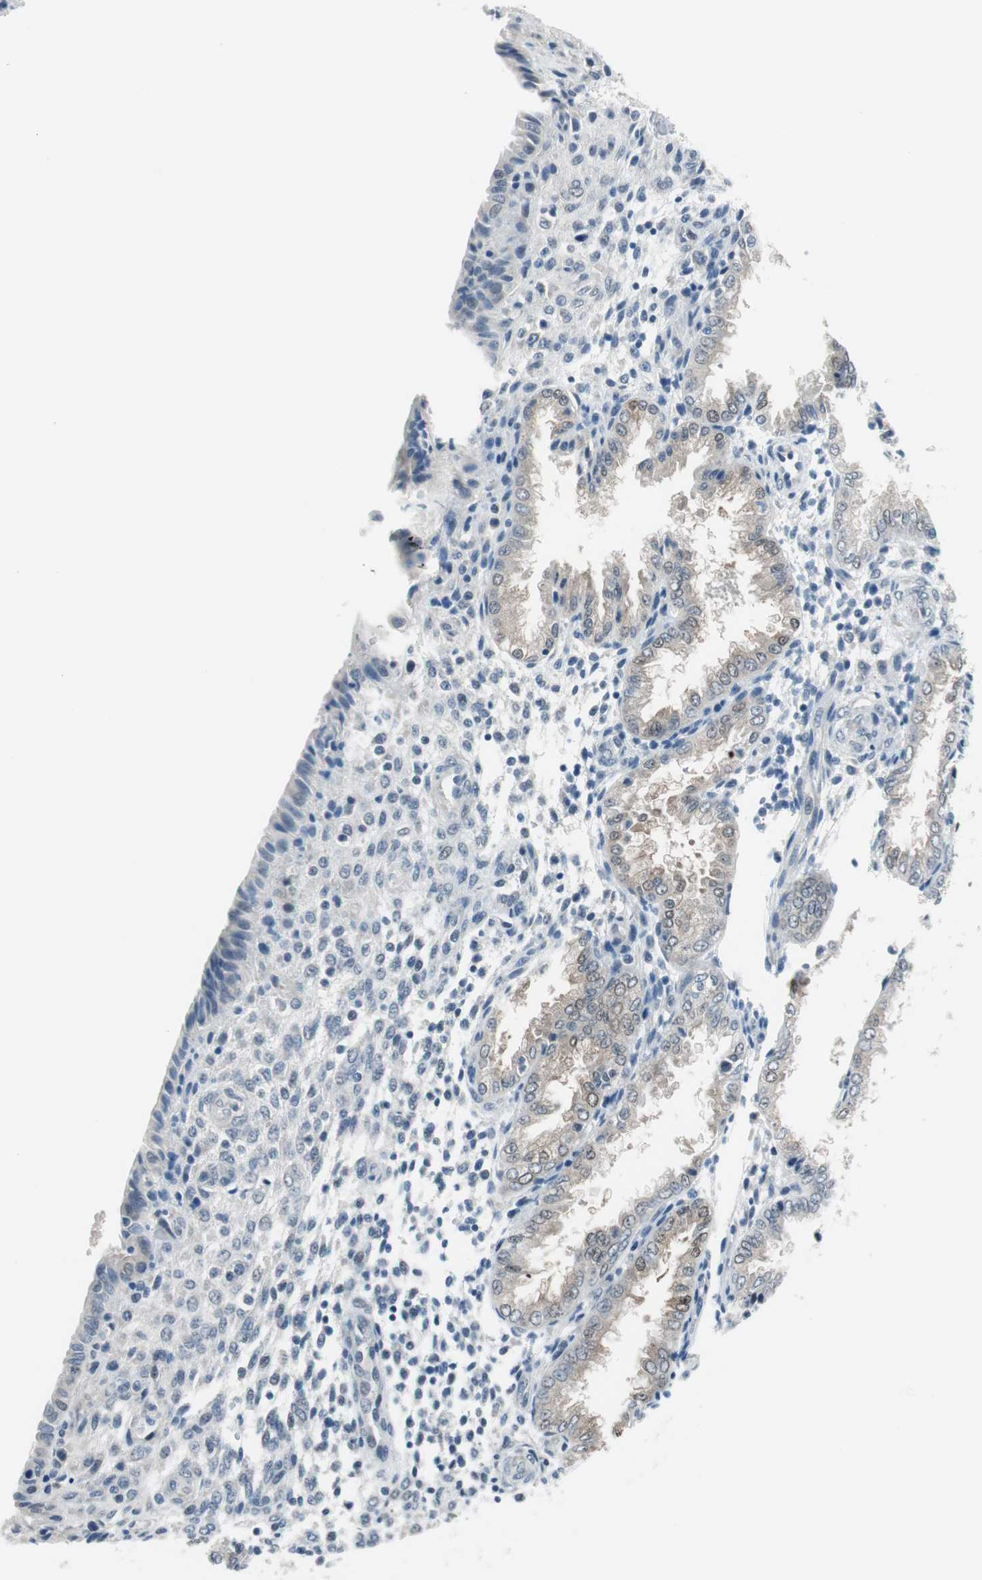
{"staining": {"intensity": "negative", "quantity": "none", "location": "none"}, "tissue": "endometrium", "cell_type": "Cells in endometrial stroma", "image_type": "normal", "snomed": [{"axis": "morphology", "description": "Normal tissue, NOS"}, {"axis": "topography", "description": "Endometrium"}], "caption": "DAB immunohistochemical staining of unremarkable human endometrium shows no significant positivity in cells in endometrial stroma. (Immunohistochemistry (ihc), brightfield microscopy, high magnification).", "gene": "GRHL1", "patient": {"sex": "female", "age": 33}}